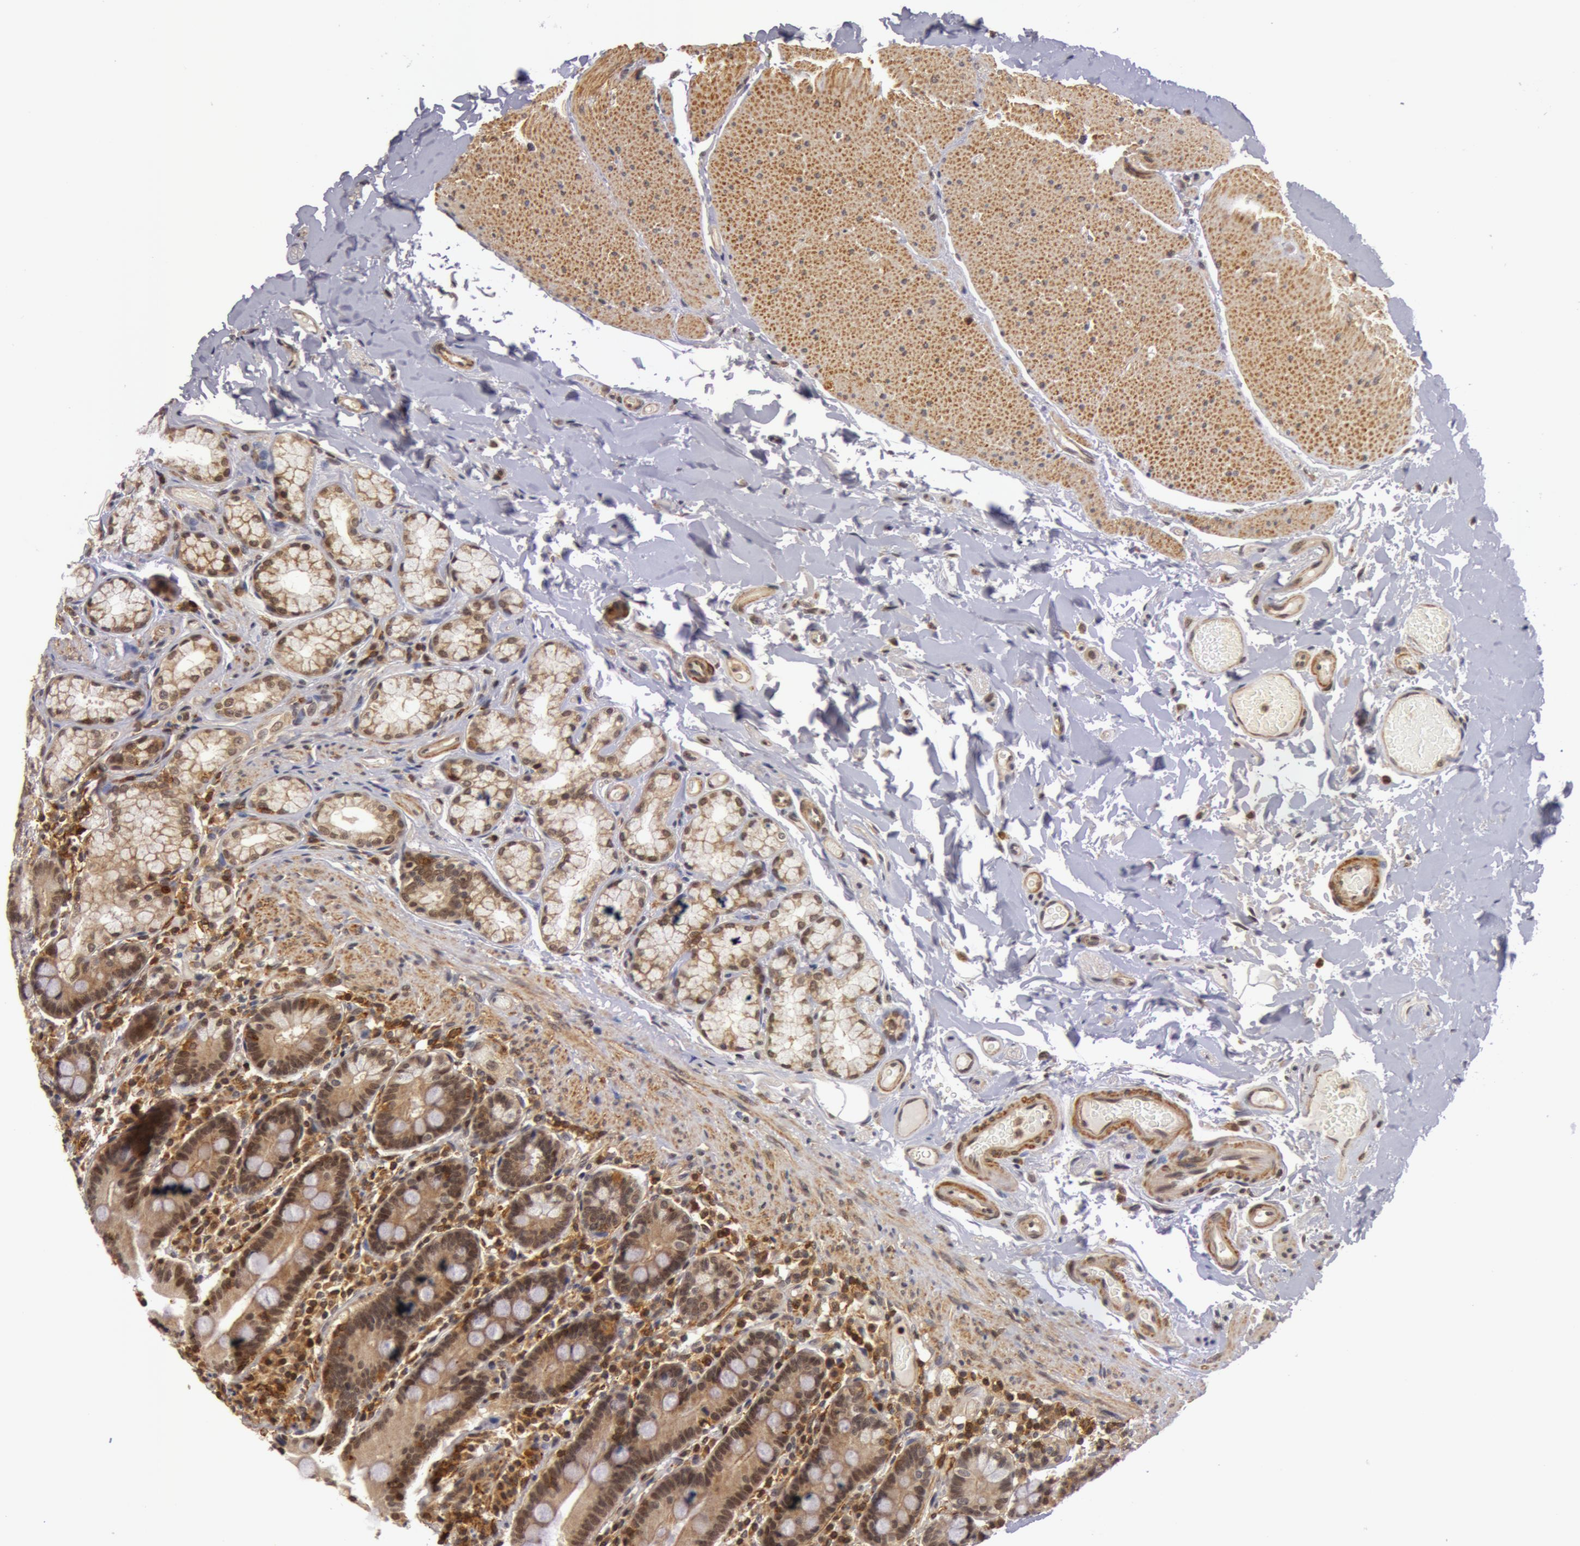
{"staining": {"intensity": "weak", "quantity": ">75%", "location": "nuclear"}, "tissue": "duodenum", "cell_type": "Glandular cells", "image_type": "normal", "snomed": [{"axis": "morphology", "description": "Normal tissue, NOS"}, {"axis": "topography", "description": "Duodenum"}], "caption": "IHC histopathology image of benign duodenum stained for a protein (brown), which displays low levels of weak nuclear positivity in about >75% of glandular cells.", "gene": "ZNF350", "patient": {"sex": "male", "age": 73}}